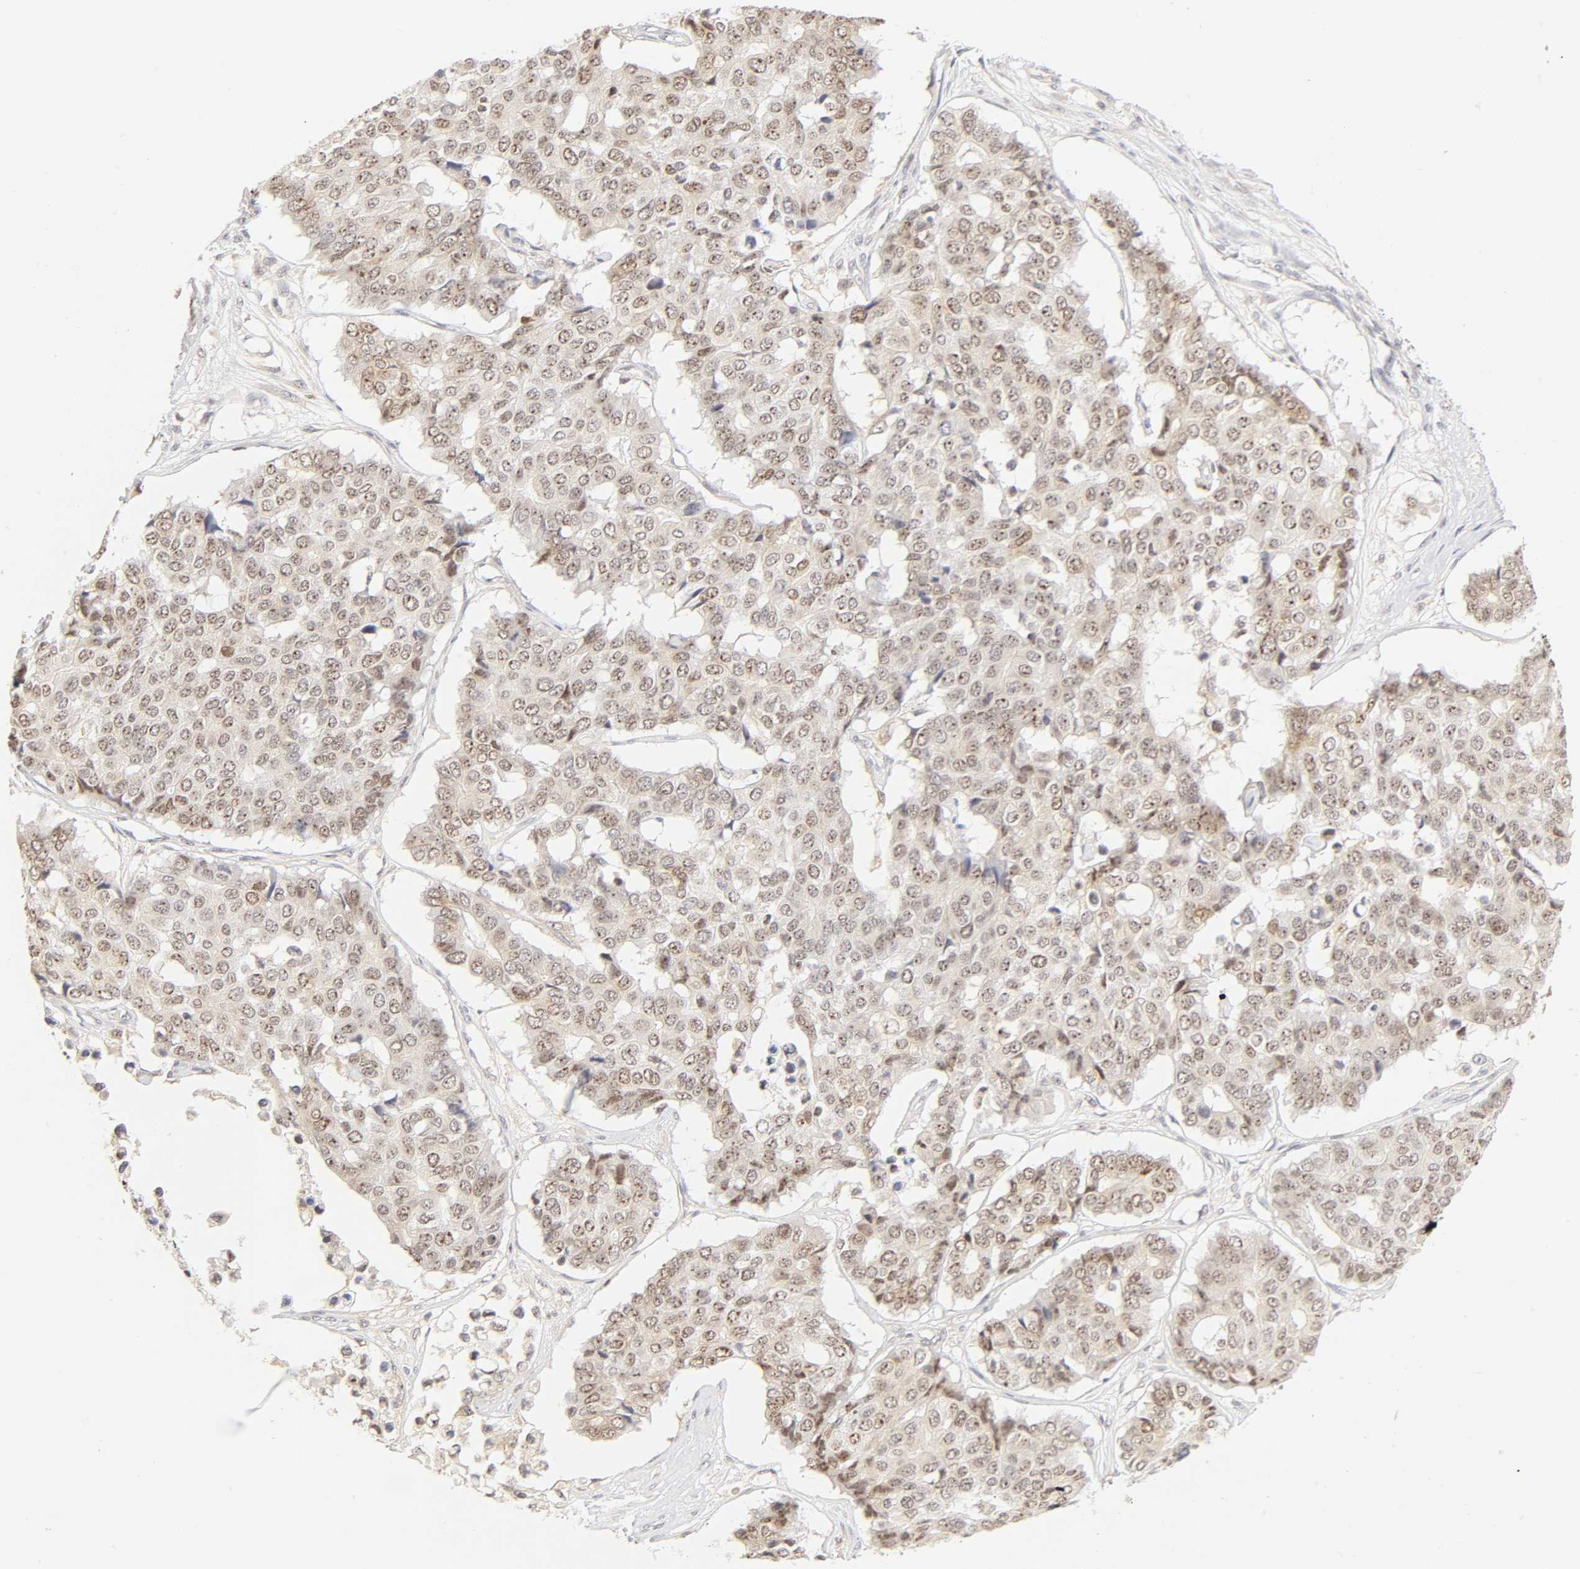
{"staining": {"intensity": "weak", "quantity": "25%-75%", "location": "cytoplasmic/membranous,nuclear"}, "tissue": "pancreatic cancer", "cell_type": "Tumor cells", "image_type": "cancer", "snomed": [{"axis": "morphology", "description": "Adenocarcinoma, NOS"}, {"axis": "topography", "description": "Pancreas"}], "caption": "An image showing weak cytoplasmic/membranous and nuclear positivity in about 25%-75% of tumor cells in pancreatic adenocarcinoma, as visualized by brown immunohistochemical staining.", "gene": "KIF2A", "patient": {"sex": "male", "age": 50}}